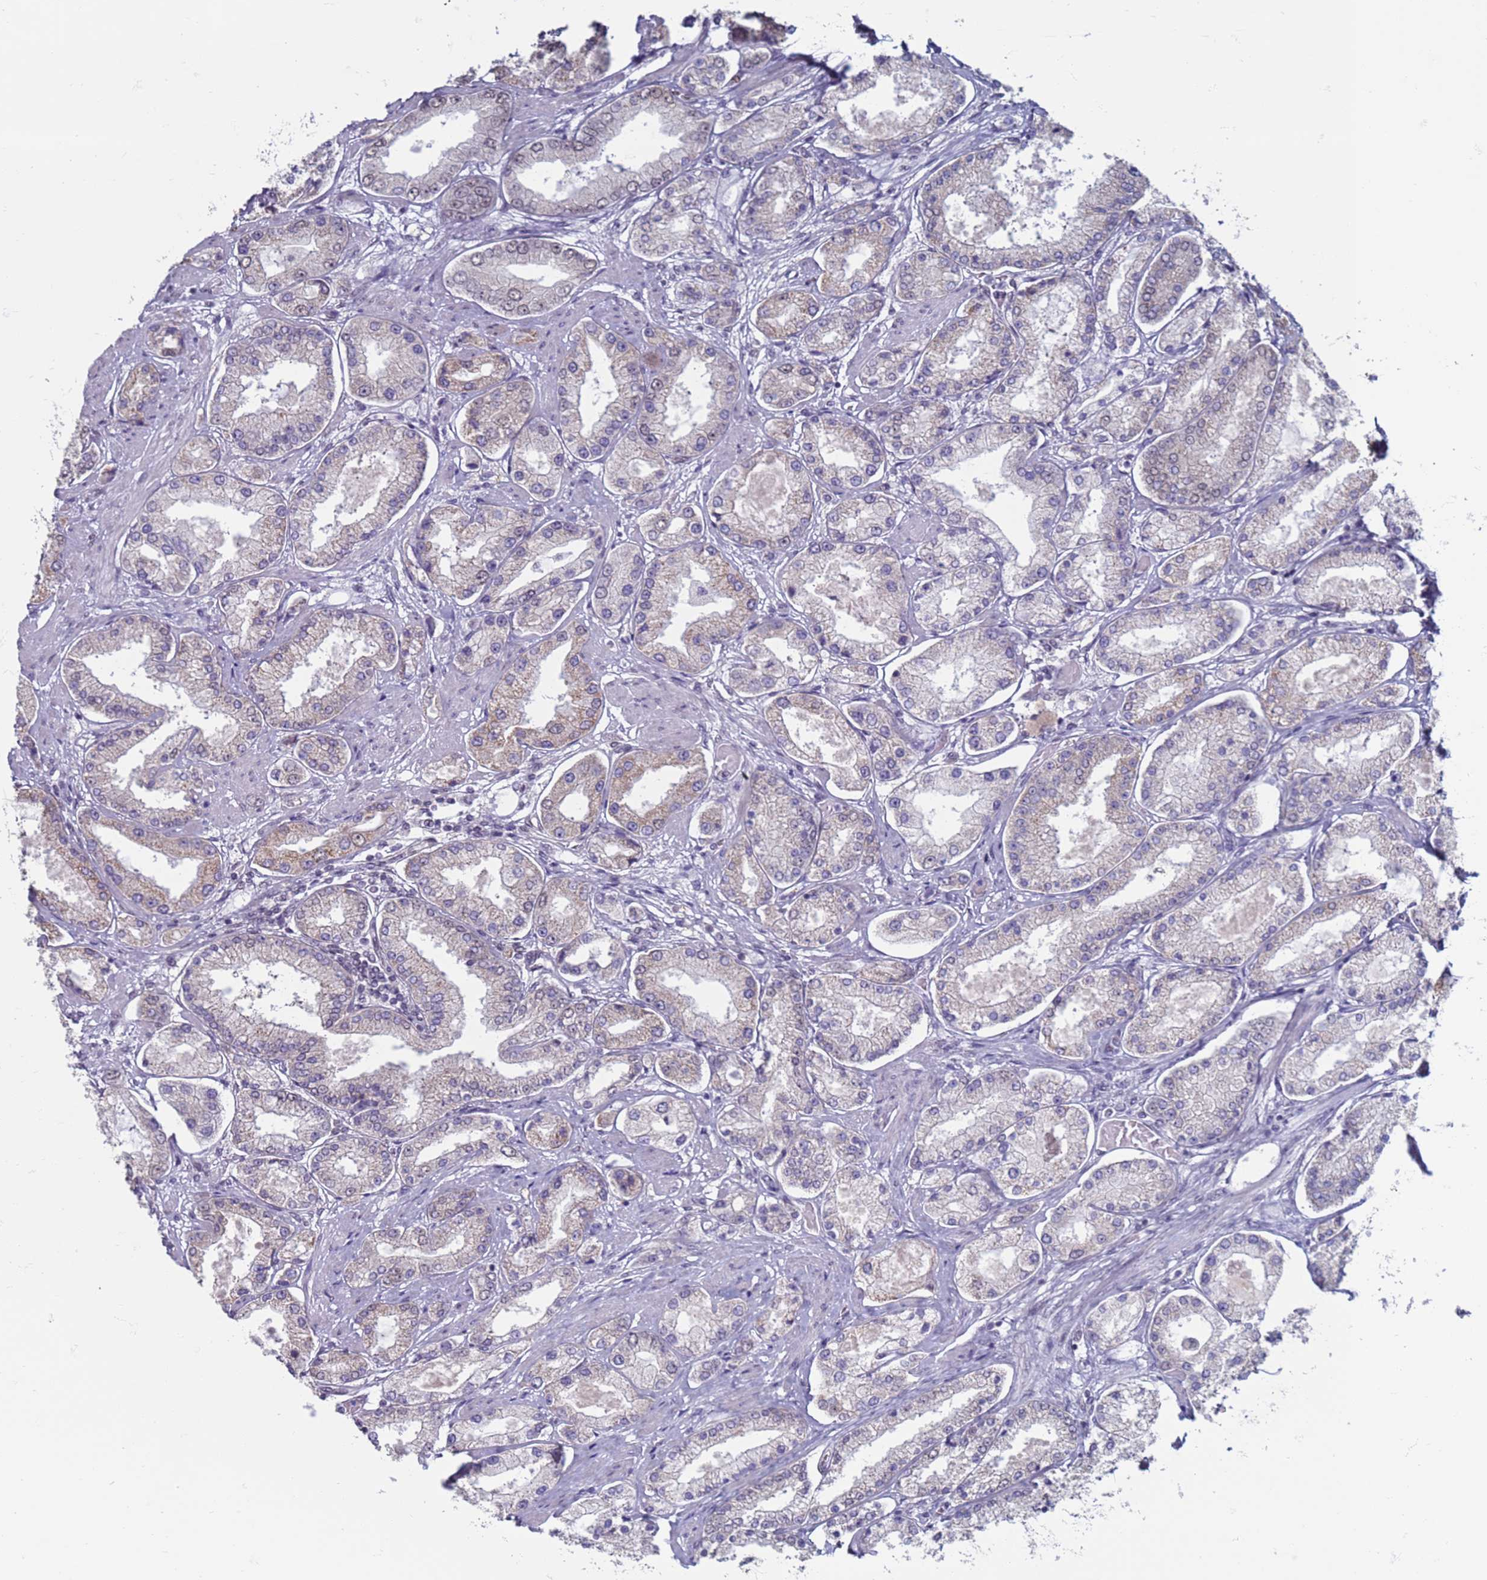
{"staining": {"intensity": "weak", "quantity": "<25%", "location": "cytoplasmic/membranous"}, "tissue": "prostate cancer", "cell_type": "Tumor cells", "image_type": "cancer", "snomed": [{"axis": "morphology", "description": "Adenocarcinoma, High grade"}, {"axis": "topography", "description": "Prostate"}], "caption": "Immunohistochemistry (IHC) histopathology image of neoplastic tissue: adenocarcinoma (high-grade) (prostate) stained with DAB reveals no significant protein positivity in tumor cells.", "gene": "SAE1", "patient": {"sex": "male", "age": 69}}